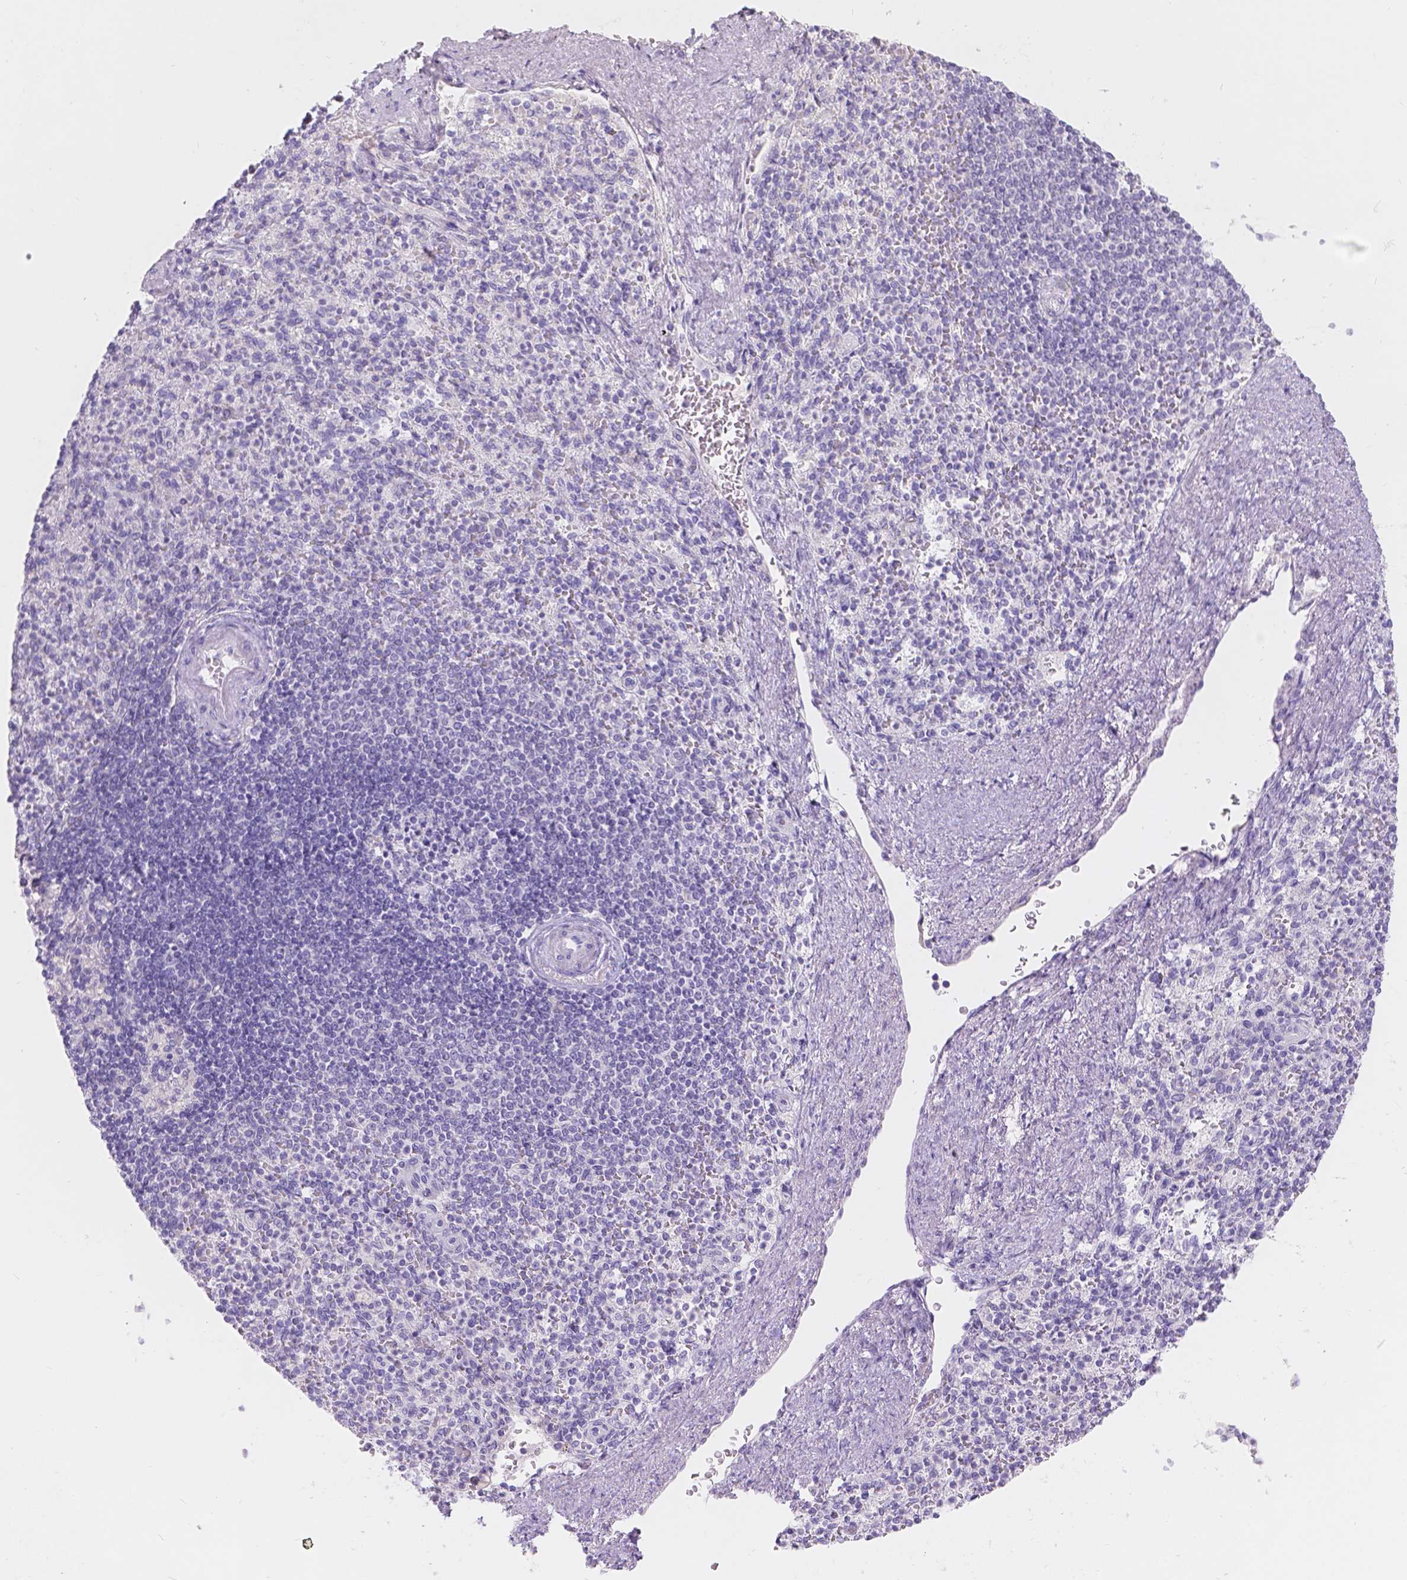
{"staining": {"intensity": "negative", "quantity": "none", "location": "none"}, "tissue": "spleen", "cell_type": "Cells in red pulp", "image_type": "normal", "snomed": [{"axis": "morphology", "description": "Normal tissue, NOS"}, {"axis": "topography", "description": "Spleen"}], "caption": "High power microscopy micrograph of an immunohistochemistry histopathology image of benign spleen, revealing no significant expression in cells in red pulp.", "gene": "HTN3", "patient": {"sex": "female", "age": 74}}